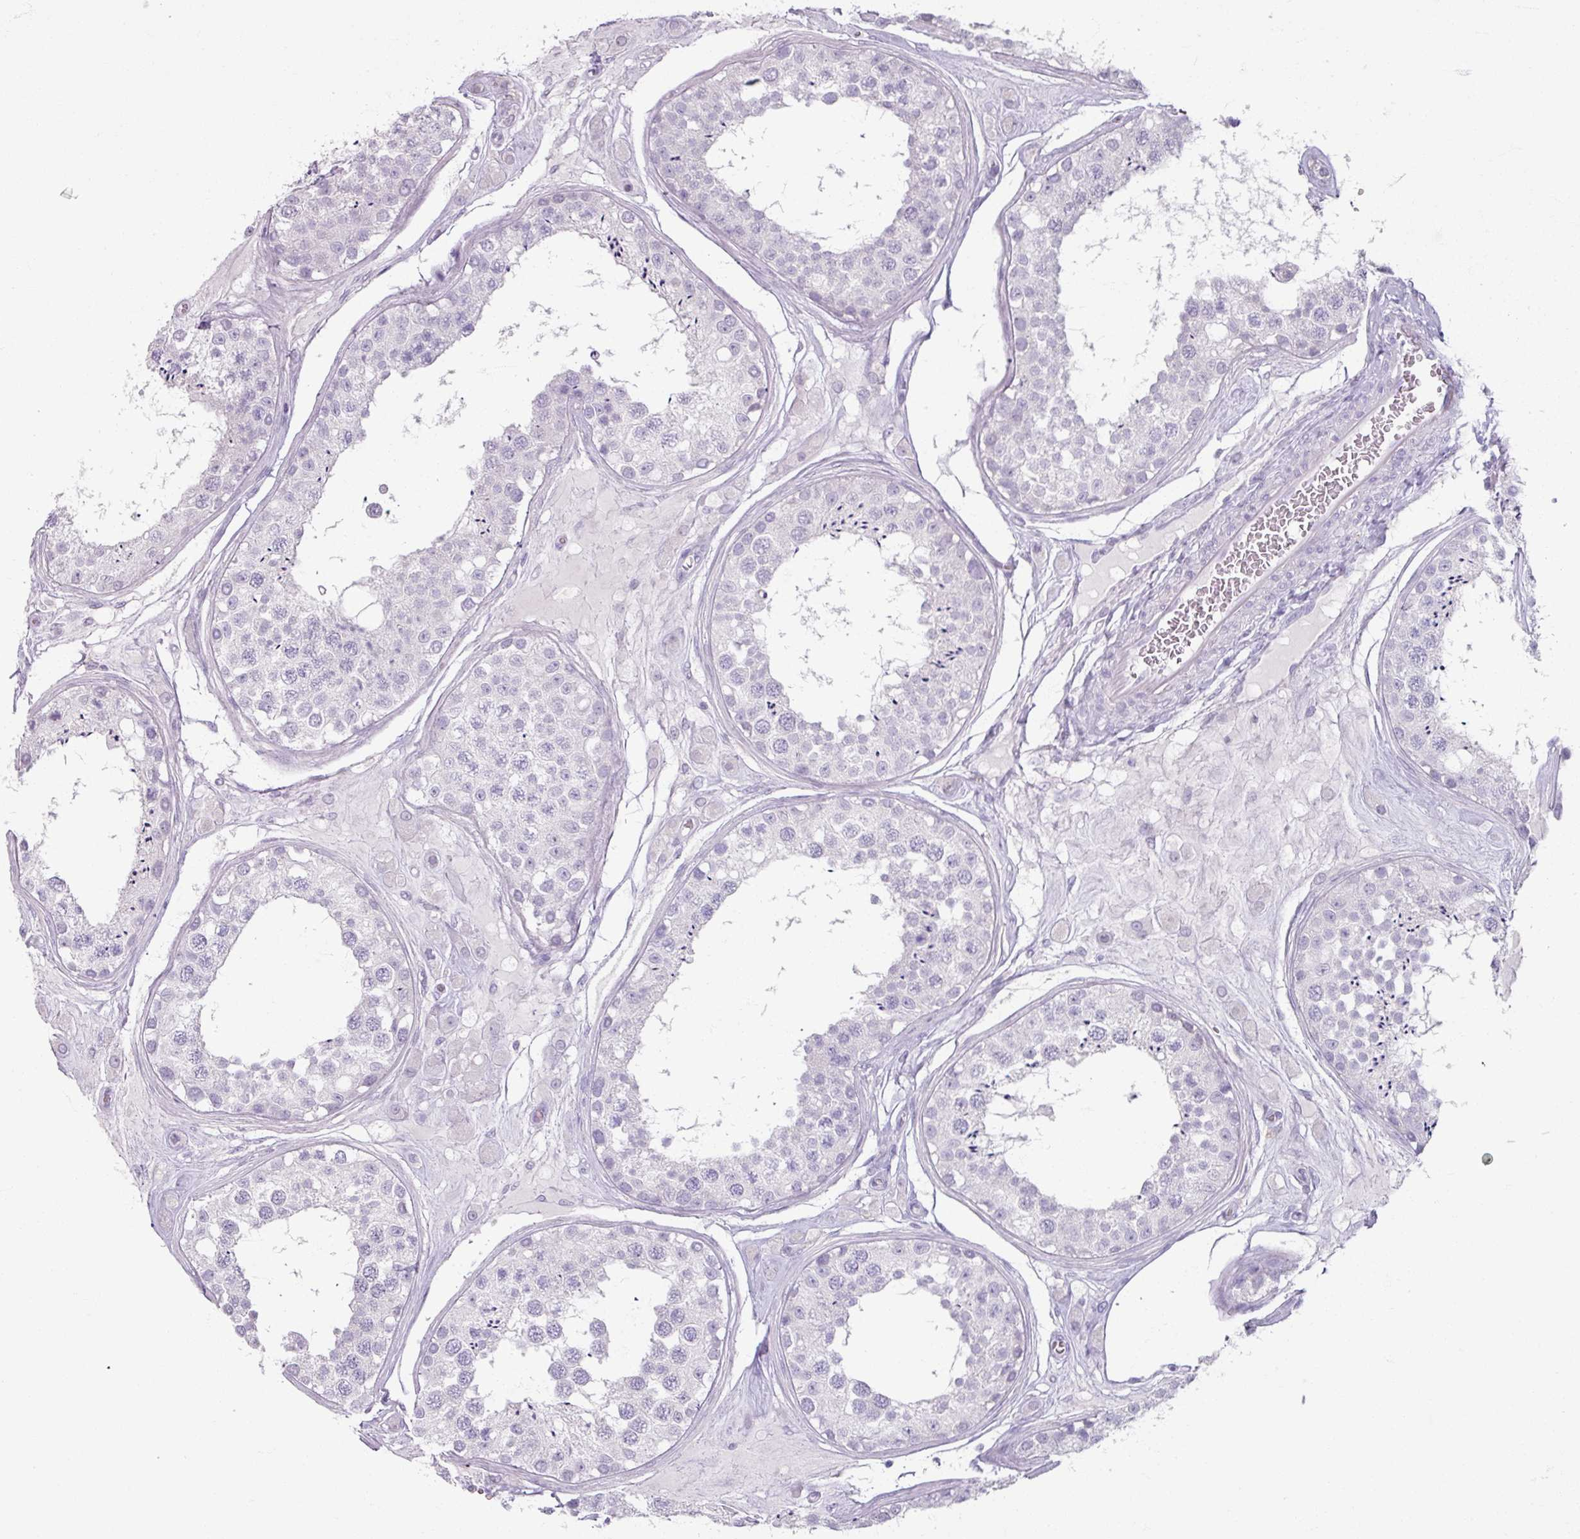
{"staining": {"intensity": "negative", "quantity": "none", "location": "none"}, "tissue": "testis", "cell_type": "Cells in seminiferous ducts", "image_type": "normal", "snomed": [{"axis": "morphology", "description": "Normal tissue, NOS"}, {"axis": "topography", "description": "Testis"}], "caption": "A photomicrograph of testis stained for a protein displays no brown staining in cells in seminiferous ducts.", "gene": "SLC27A5", "patient": {"sex": "male", "age": 25}}